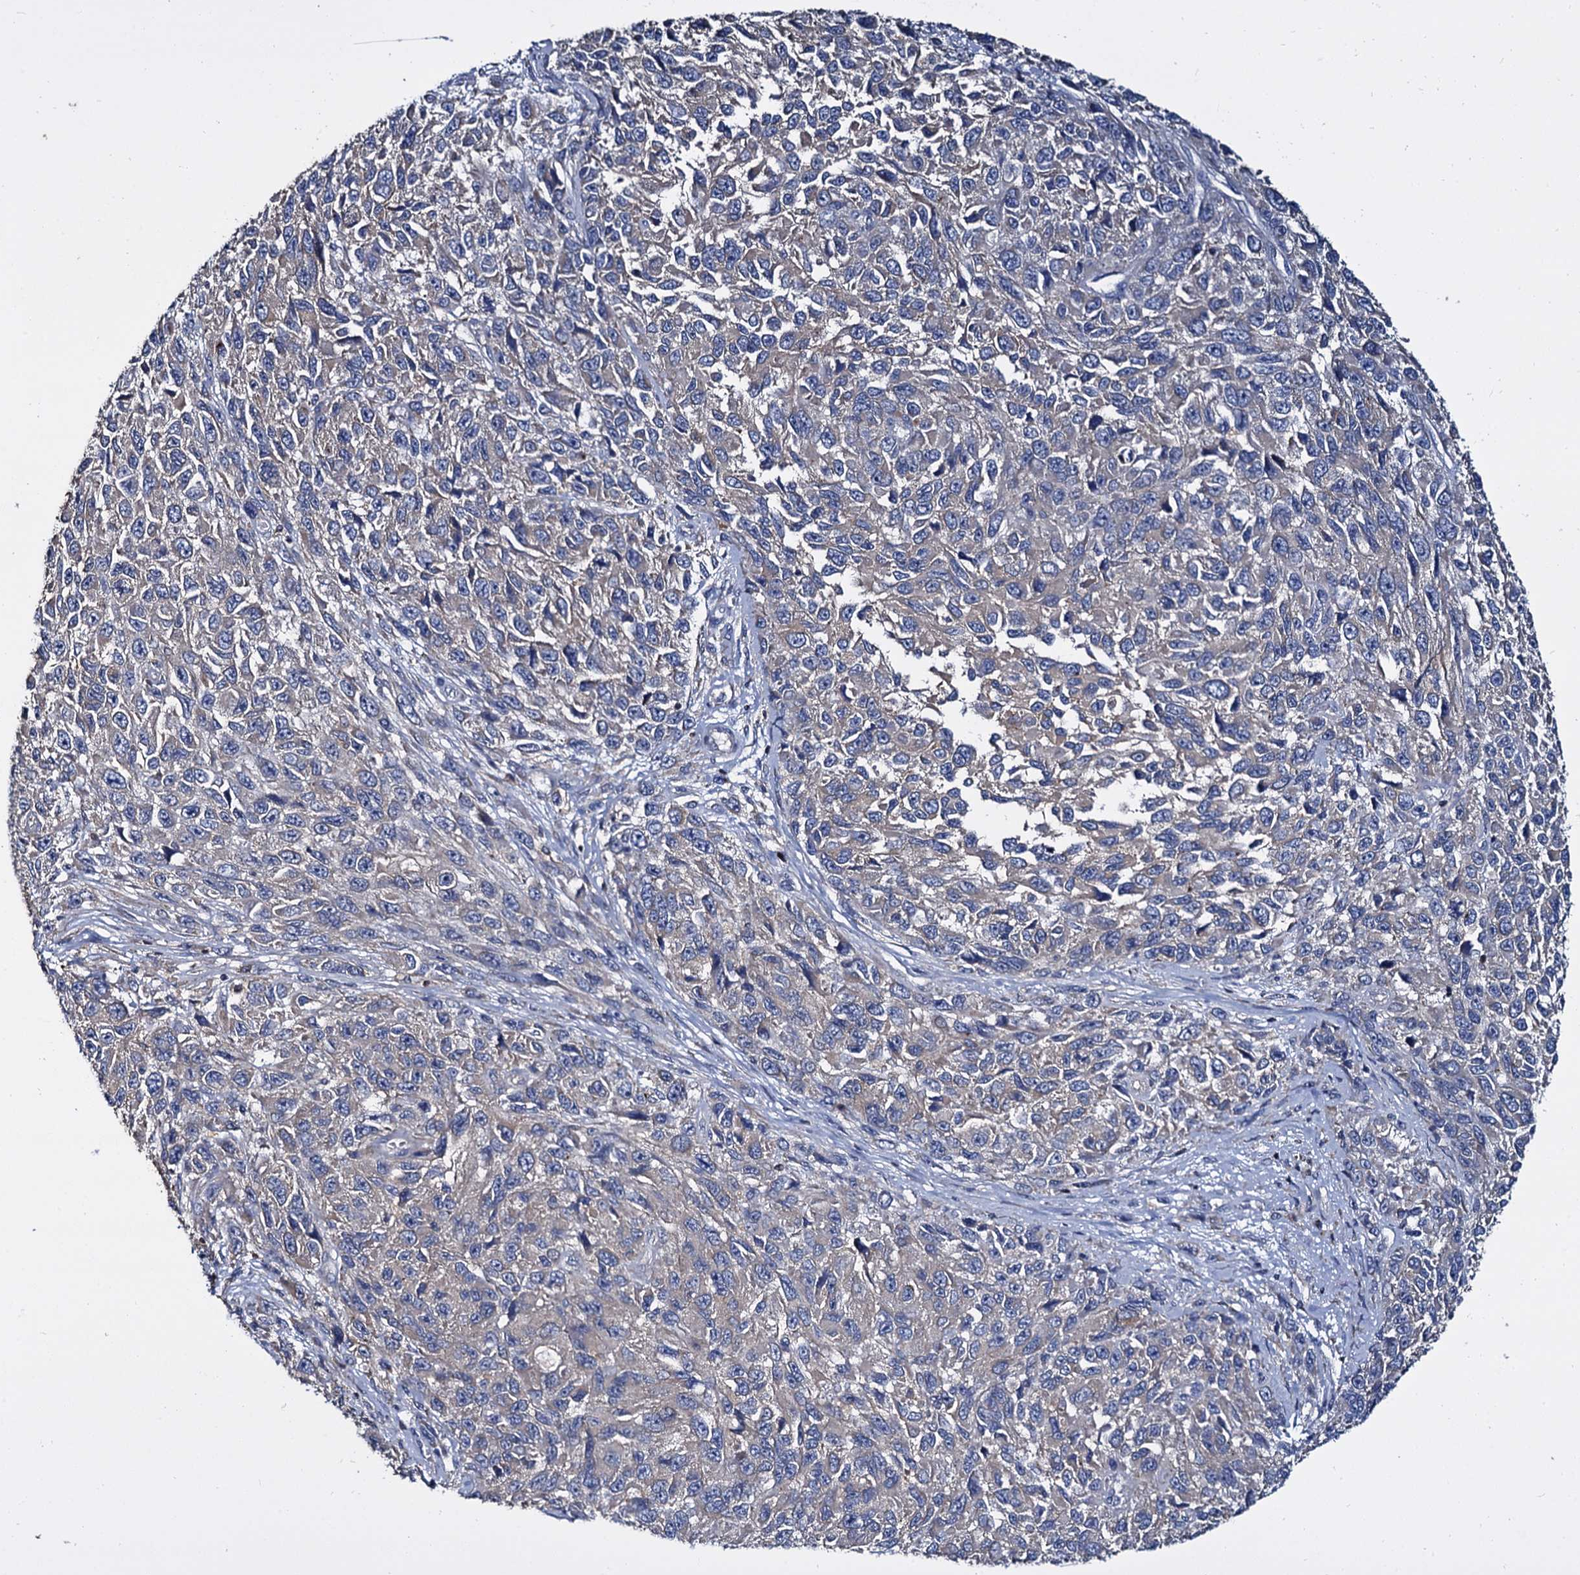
{"staining": {"intensity": "negative", "quantity": "none", "location": "none"}, "tissue": "melanoma", "cell_type": "Tumor cells", "image_type": "cancer", "snomed": [{"axis": "morphology", "description": "Normal tissue, NOS"}, {"axis": "morphology", "description": "Malignant melanoma, NOS"}, {"axis": "topography", "description": "Skin"}], "caption": "Tumor cells show no significant expression in melanoma.", "gene": "ANKRD13A", "patient": {"sex": "female", "age": 96}}